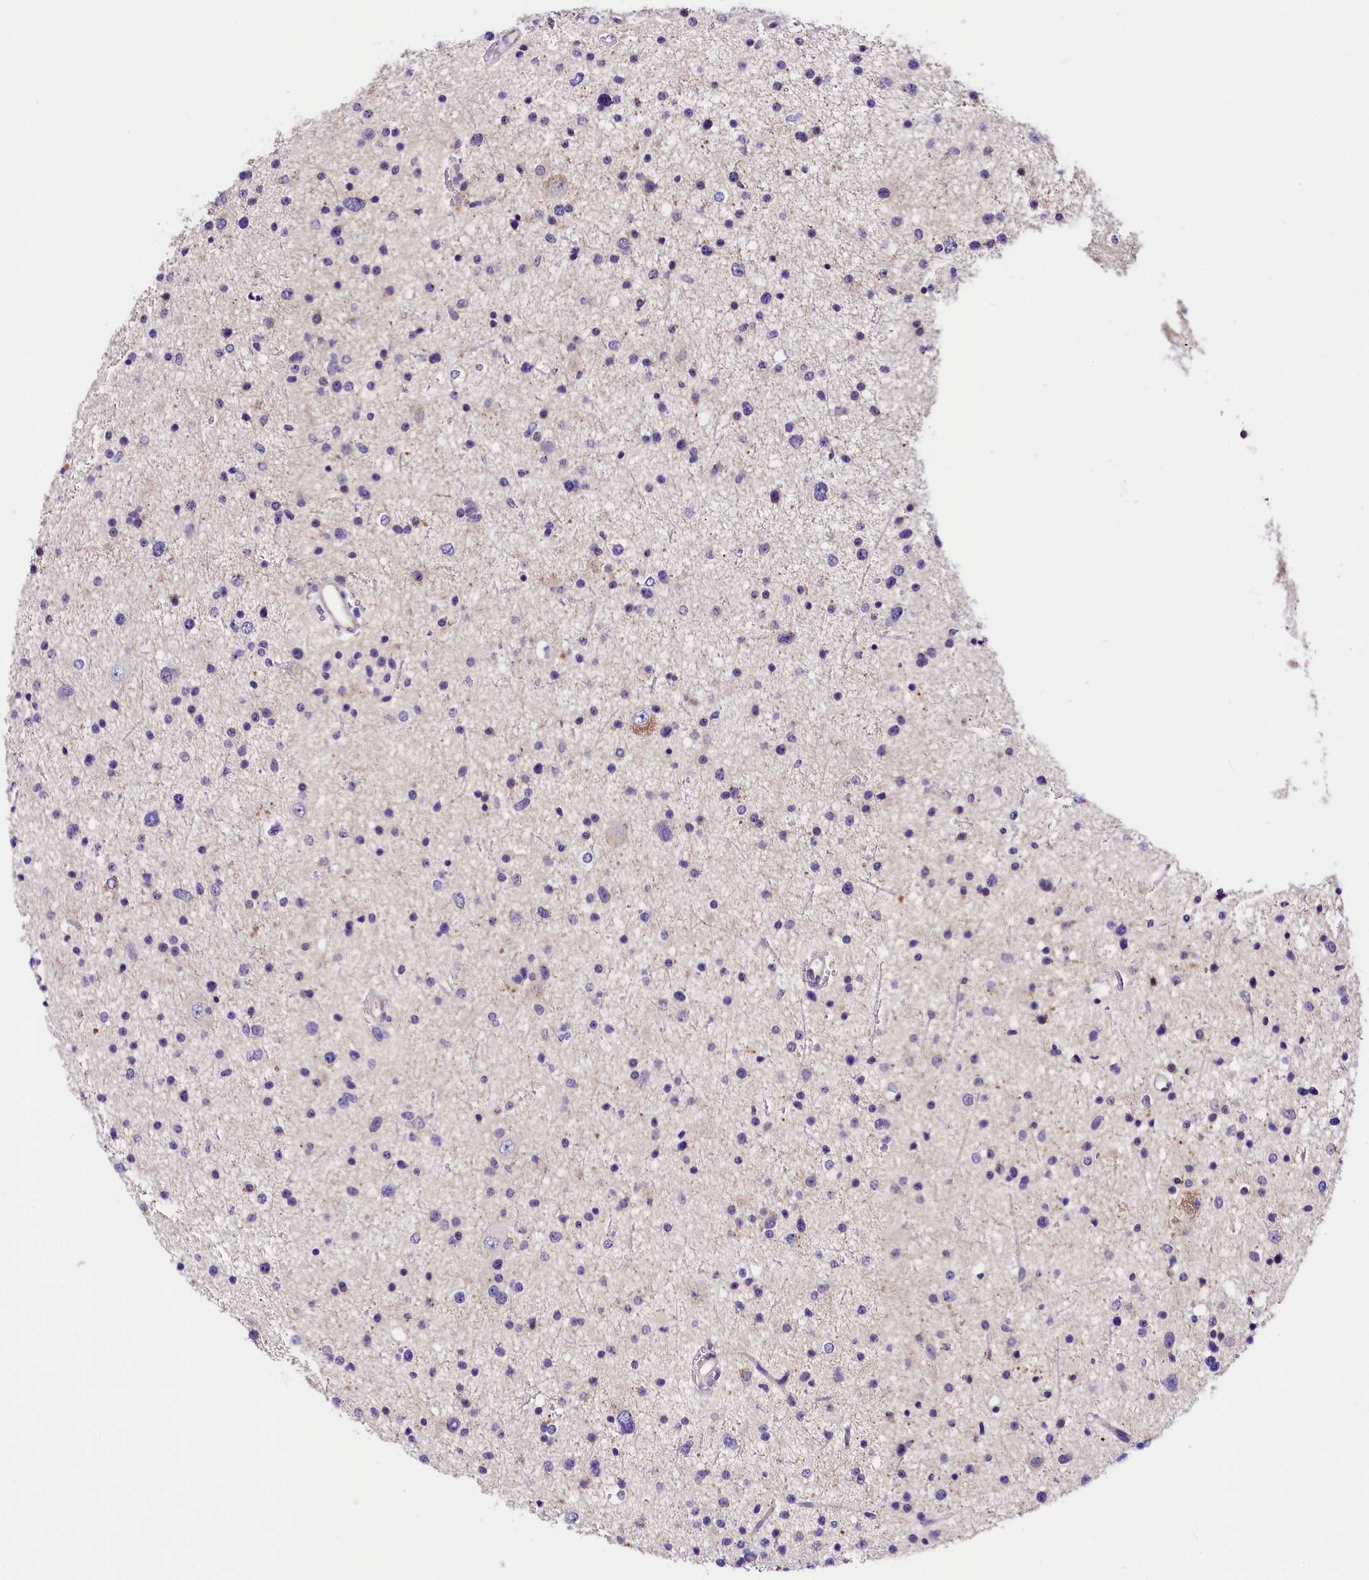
{"staining": {"intensity": "negative", "quantity": "none", "location": "none"}, "tissue": "glioma", "cell_type": "Tumor cells", "image_type": "cancer", "snomed": [{"axis": "morphology", "description": "Glioma, malignant, Low grade"}, {"axis": "topography", "description": "Brain"}], "caption": "Histopathology image shows no significant protein positivity in tumor cells of malignant low-grade glioma.", "gene": "ARMC6", "patient": {"sex": "female", "age": 37}}